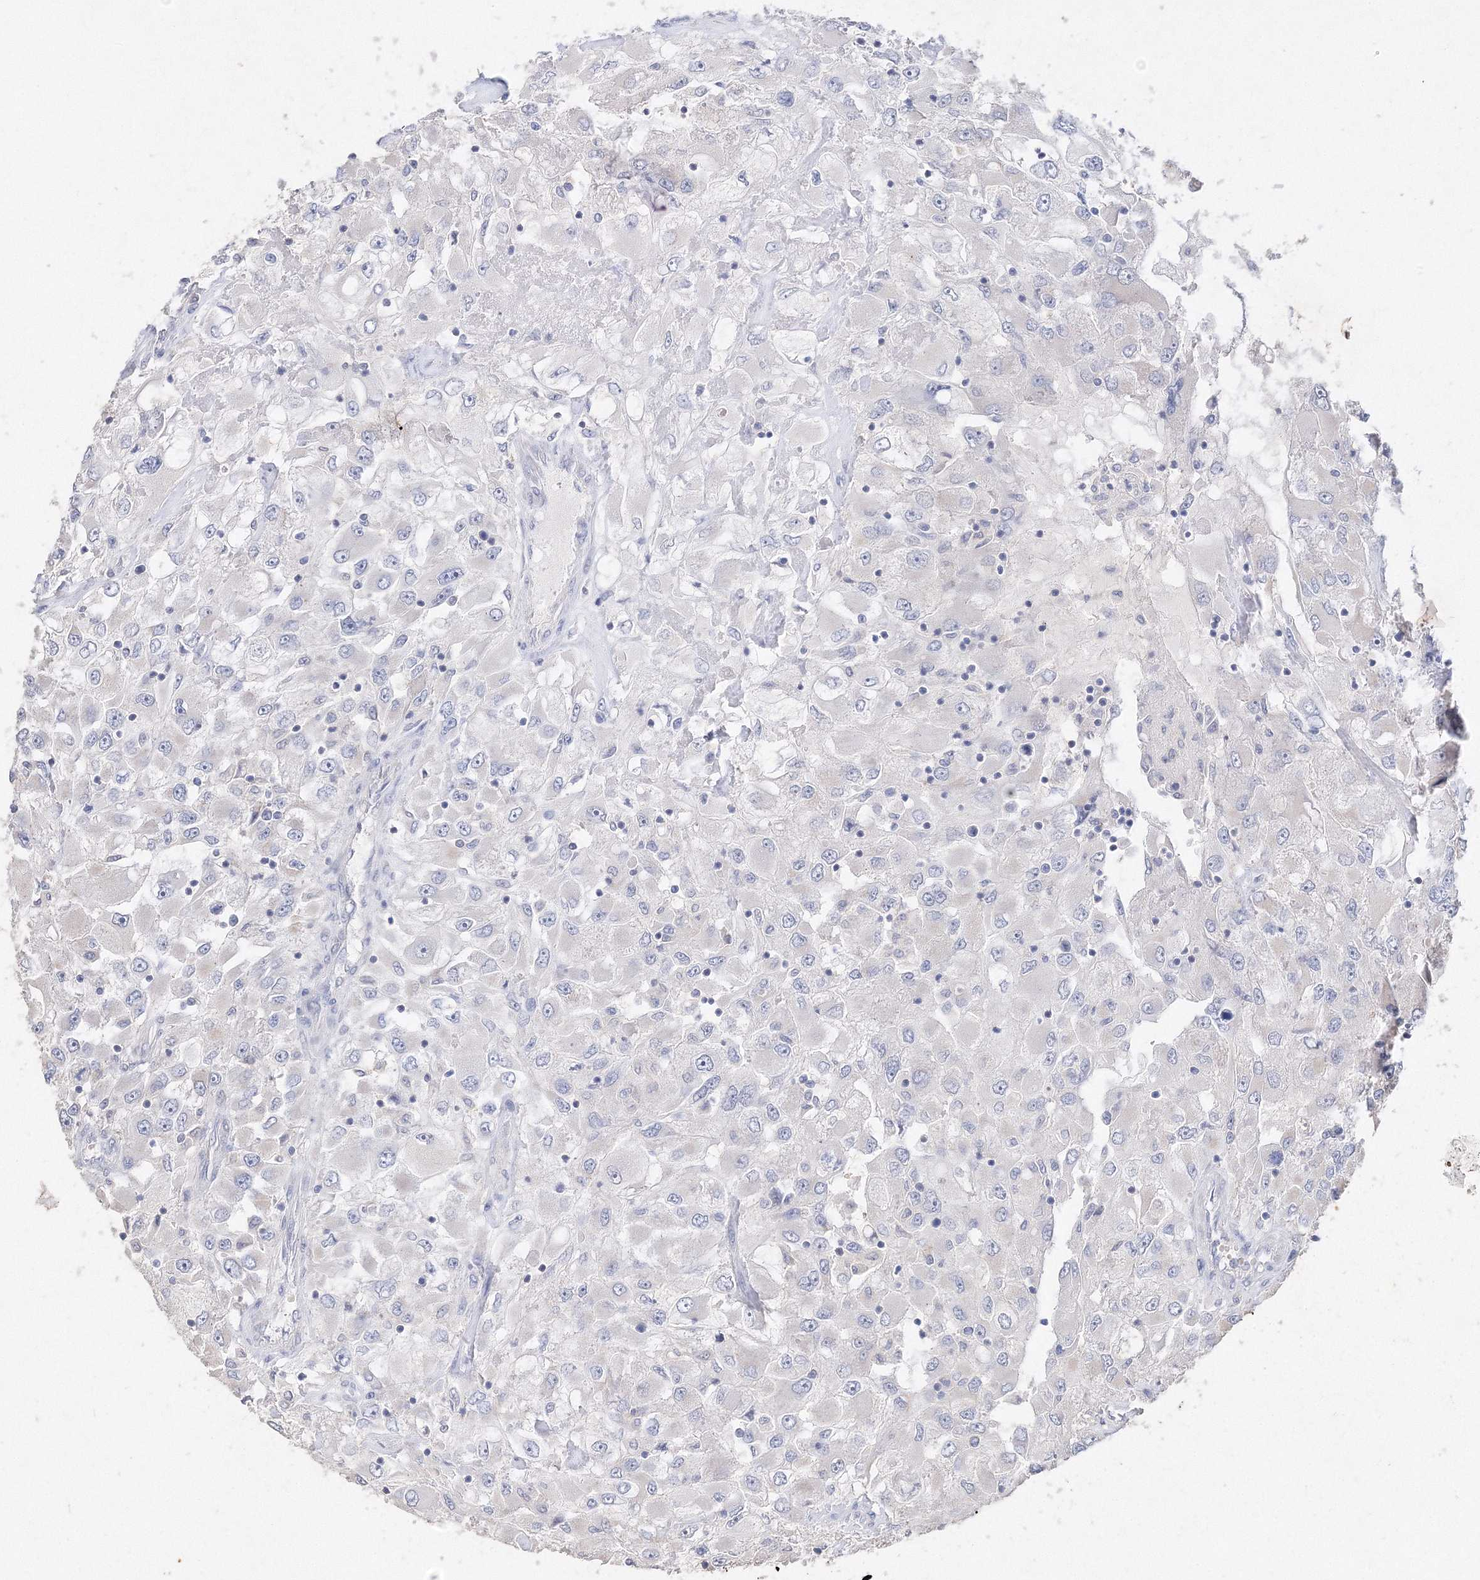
{"staining": {"intensity": "negative", "quantity": "none", "location": "none"}, "tissue": "renal cancer", "cell_type": "Tumor cells", "image_type": "cancer", "snomed": [{"axis": "morphology", "description": "Adenocarcinoma, NOS"}, {"axis": "topography", "description": "Kidney"}], "caption": "Immunohistochemistry (IHC) of human renal cancer demonstrates no positivity in tumor cells. Nuclei are stained in blue.", "gene": "GLS", "patient": {"sex": "female", "age": 52}}